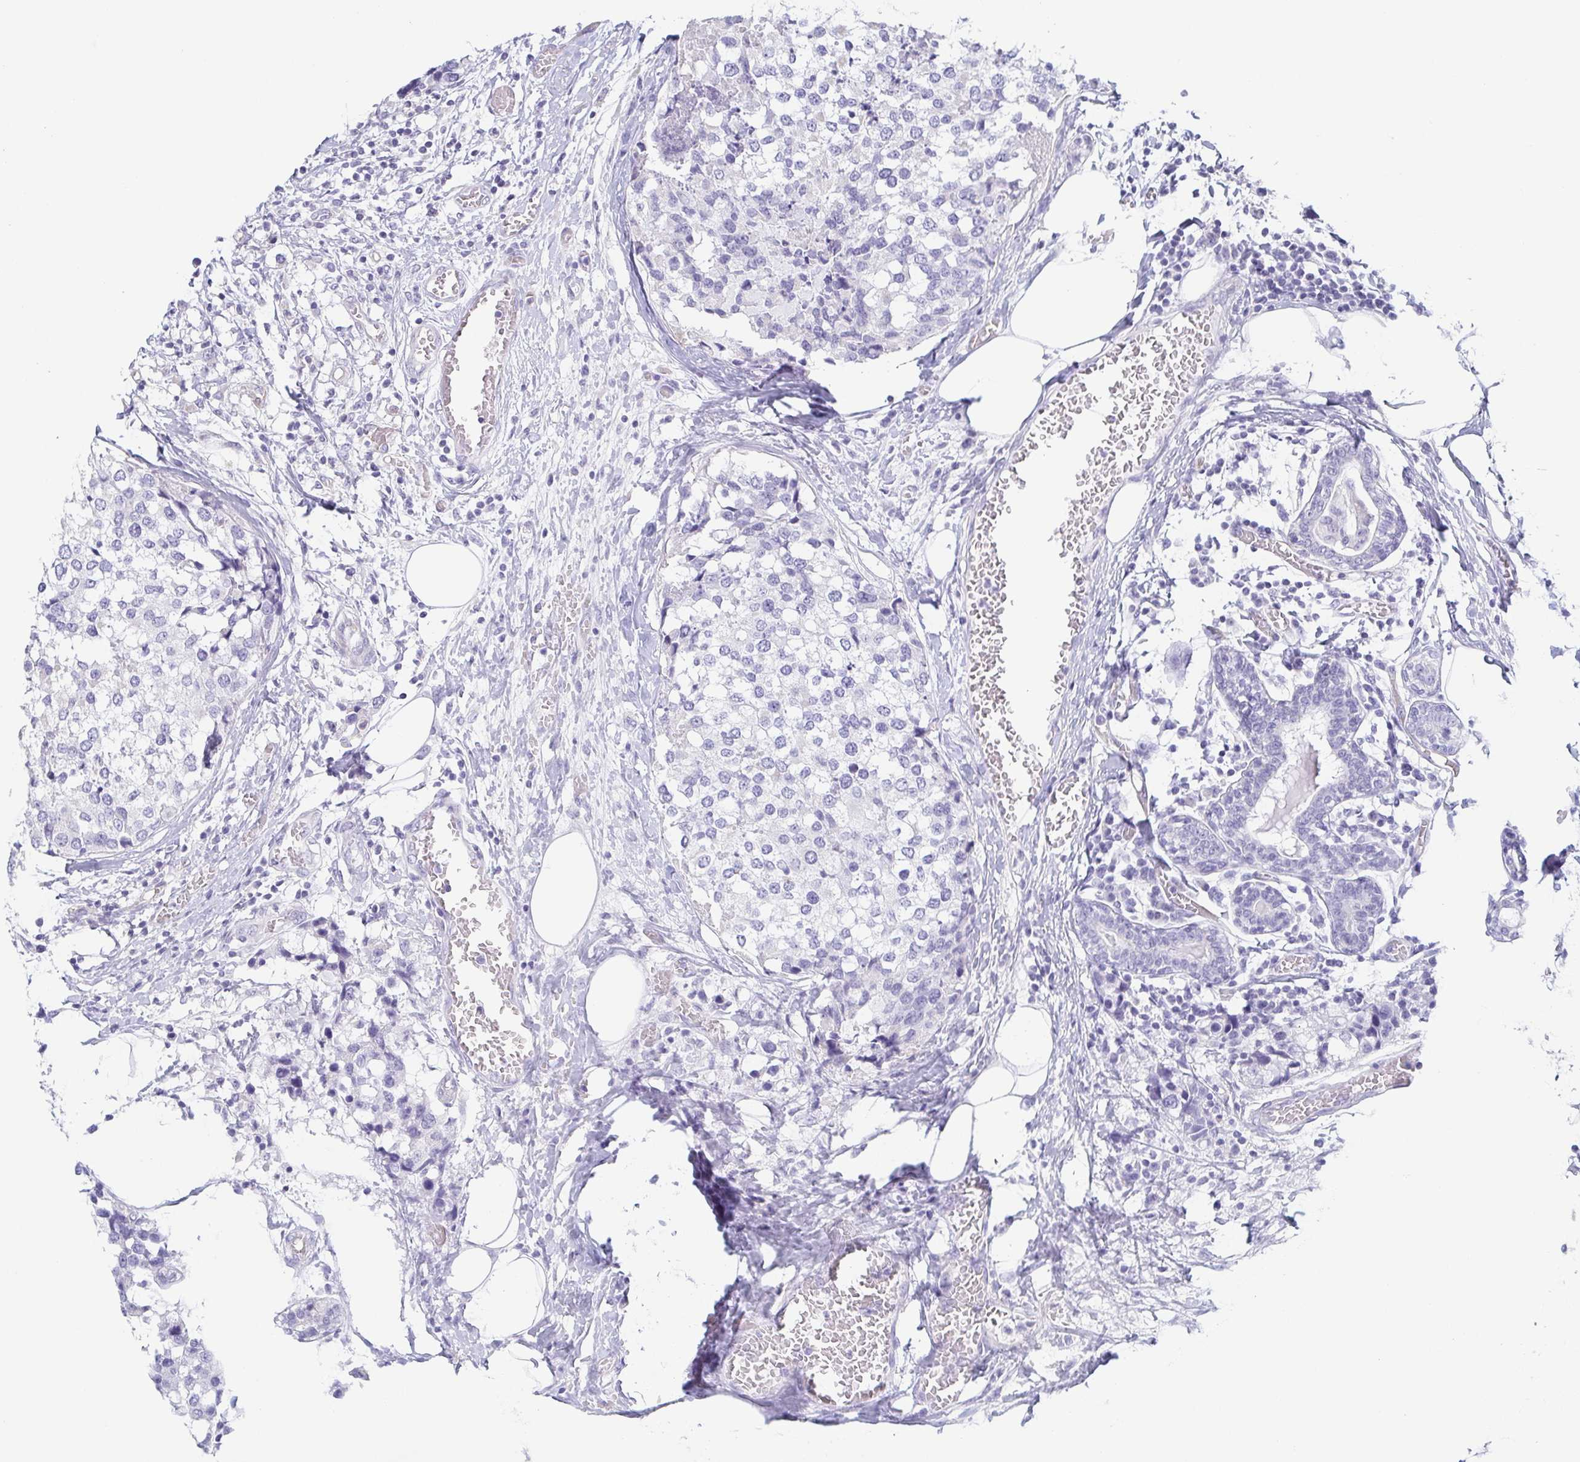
{"staining": {"intensity": "negative", "quantity": "none", "location": "none"}, "tissue": "breast cancer", "cell_type": "Tumor cells", "image_type": "cancer", "snomed": [{"axis": "morphology", "description": "Lobular carcinoma"}, {"axis": "topography", "description": "Breast"}], "caption": "Image shows no significant protein positivity in tumor cells of breast lobular carcinoma.", "gene": "PRR27", "patient": {"sex": "female", "age": 59}}